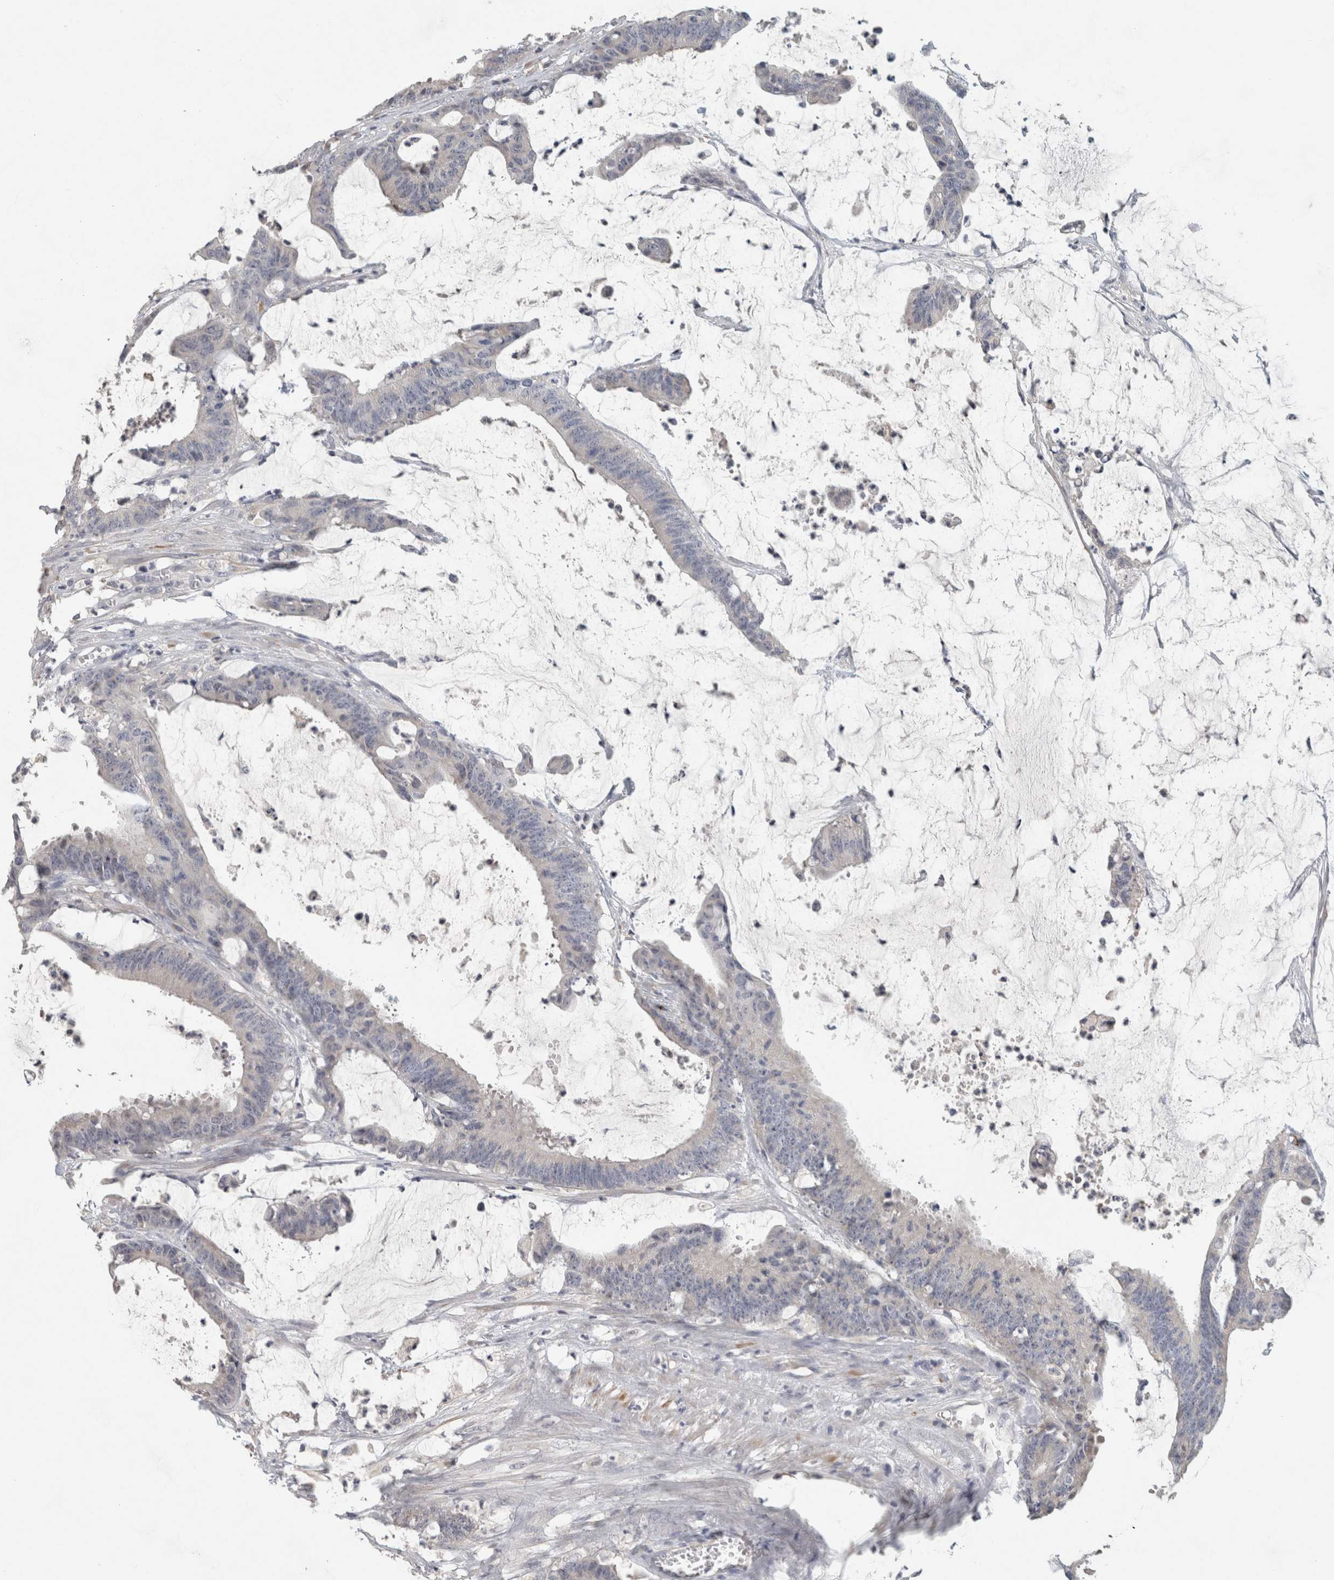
{"staining": {"intensity": "negative", "quantity": "none", "location": "none"}, "tissue": "colorectal cancer", "cell_type": "Tumor cells", "image_type": "cancer", "snomed": [{"axis": "morphology", "description": "Adenocarcinoma, NOS"}, {"axis": "topography", "description": "Rectum"}], "caption": "A high-resolution micrograph shows IHC staining of adenocarcinoma (colorectal), which exhibits no significant staining in tumor cells.", "gene": "CD36", "patient": {"sex": "female", "age": 66}}